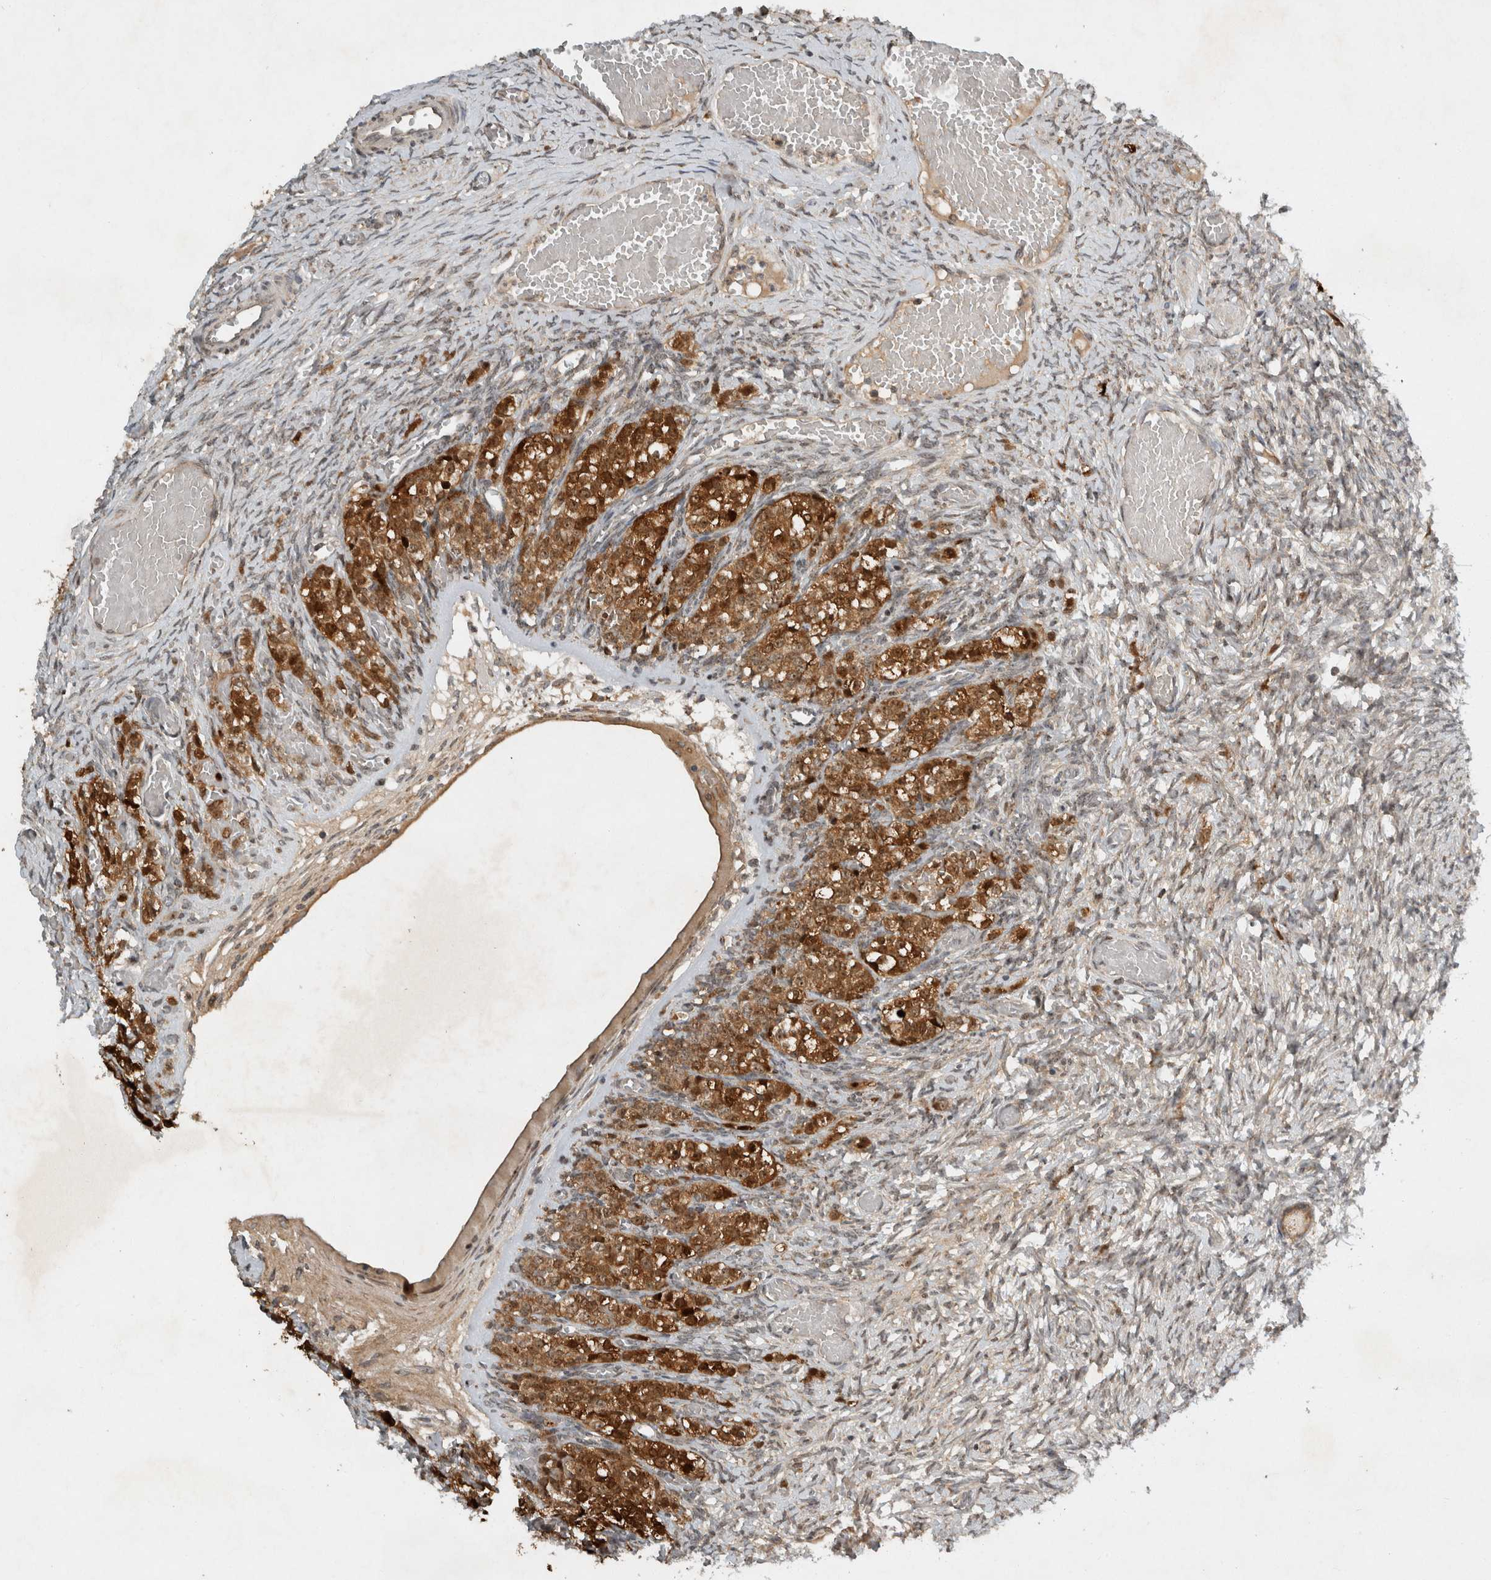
{"staining": {"intensity": "moderate", "quantity": ">75%", "location": "cytoplasmic/membranous"}, "tissue": "ovary", "cell_type": "Follicle cells", "image_type": "normal", "snomed": [{"axis": "morphology", "description": "Adenocarcinoma, NOS"}, {"axis": "topography", "description": "Endometrium"}], "caption": "Protein staining by IHC exhibits moderate cytoplasmic/membranous staining in approximately >75% of follicle cells in normal ovary. The protein of interest is shown in brown color, while the nuclei are stained blue.", "gene": "GPR137B", "patient": {"sex": "female", "age": 32}}